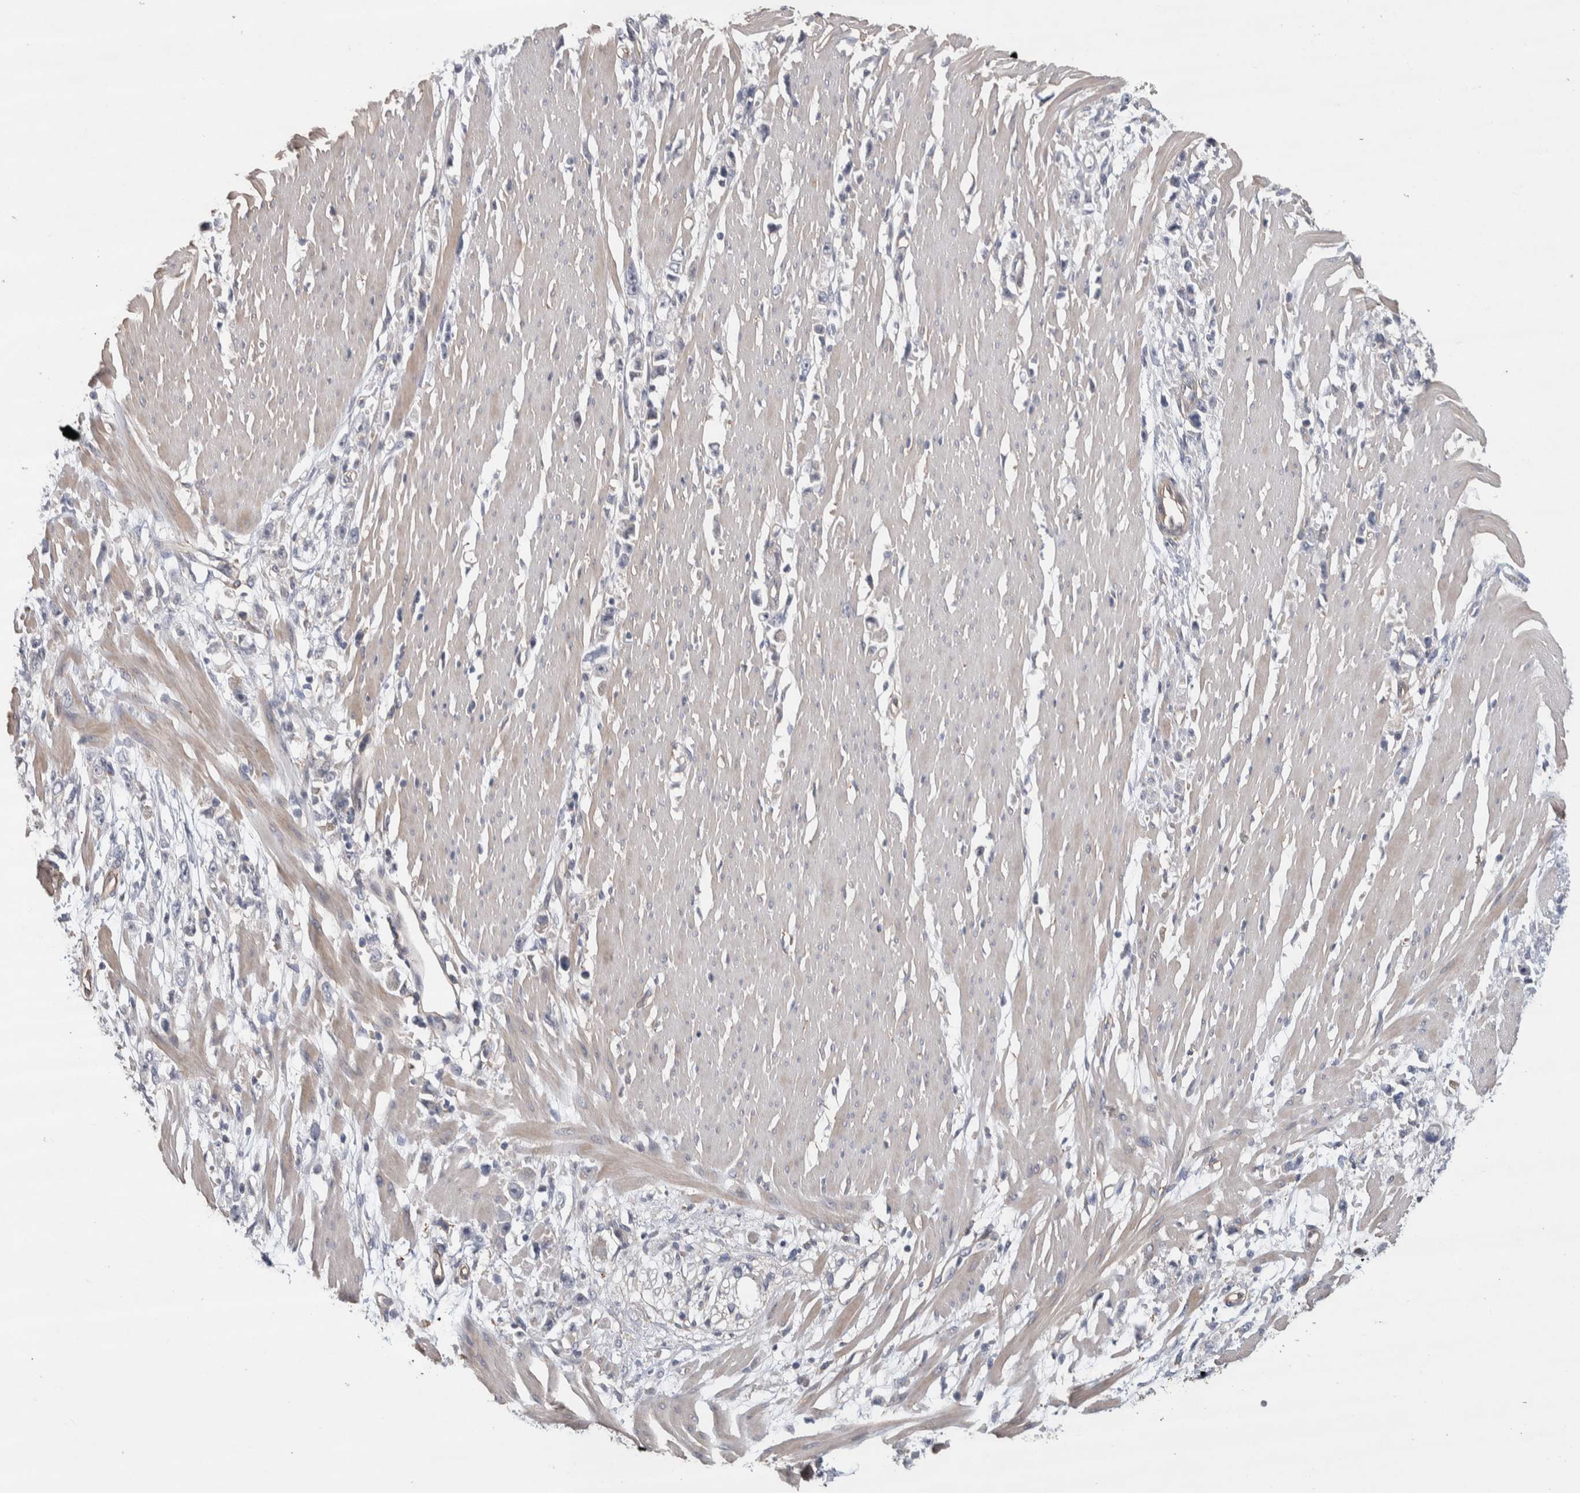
{"staining": {"intensity": "negative", "quantity": "none", "location": "none"}, "tissue": "stomach cancer", "cell_type": "Tumor cells", "image_type": "cancer", "snomed": [{"axis": "morphology", "description": "Adenocarcinoma, NOS"}, {"axis": "topography", "description": "Stomach"}], "caption": "Tumor cells show no significant expression in stomach cancer. Brightfield microscopy of immunohistochemistry stained with DAB (brown) and hematoxylin (blue), captured at high magnification.", "gene": "GCNA", "patient": {"sex": "female", "age": 59}}